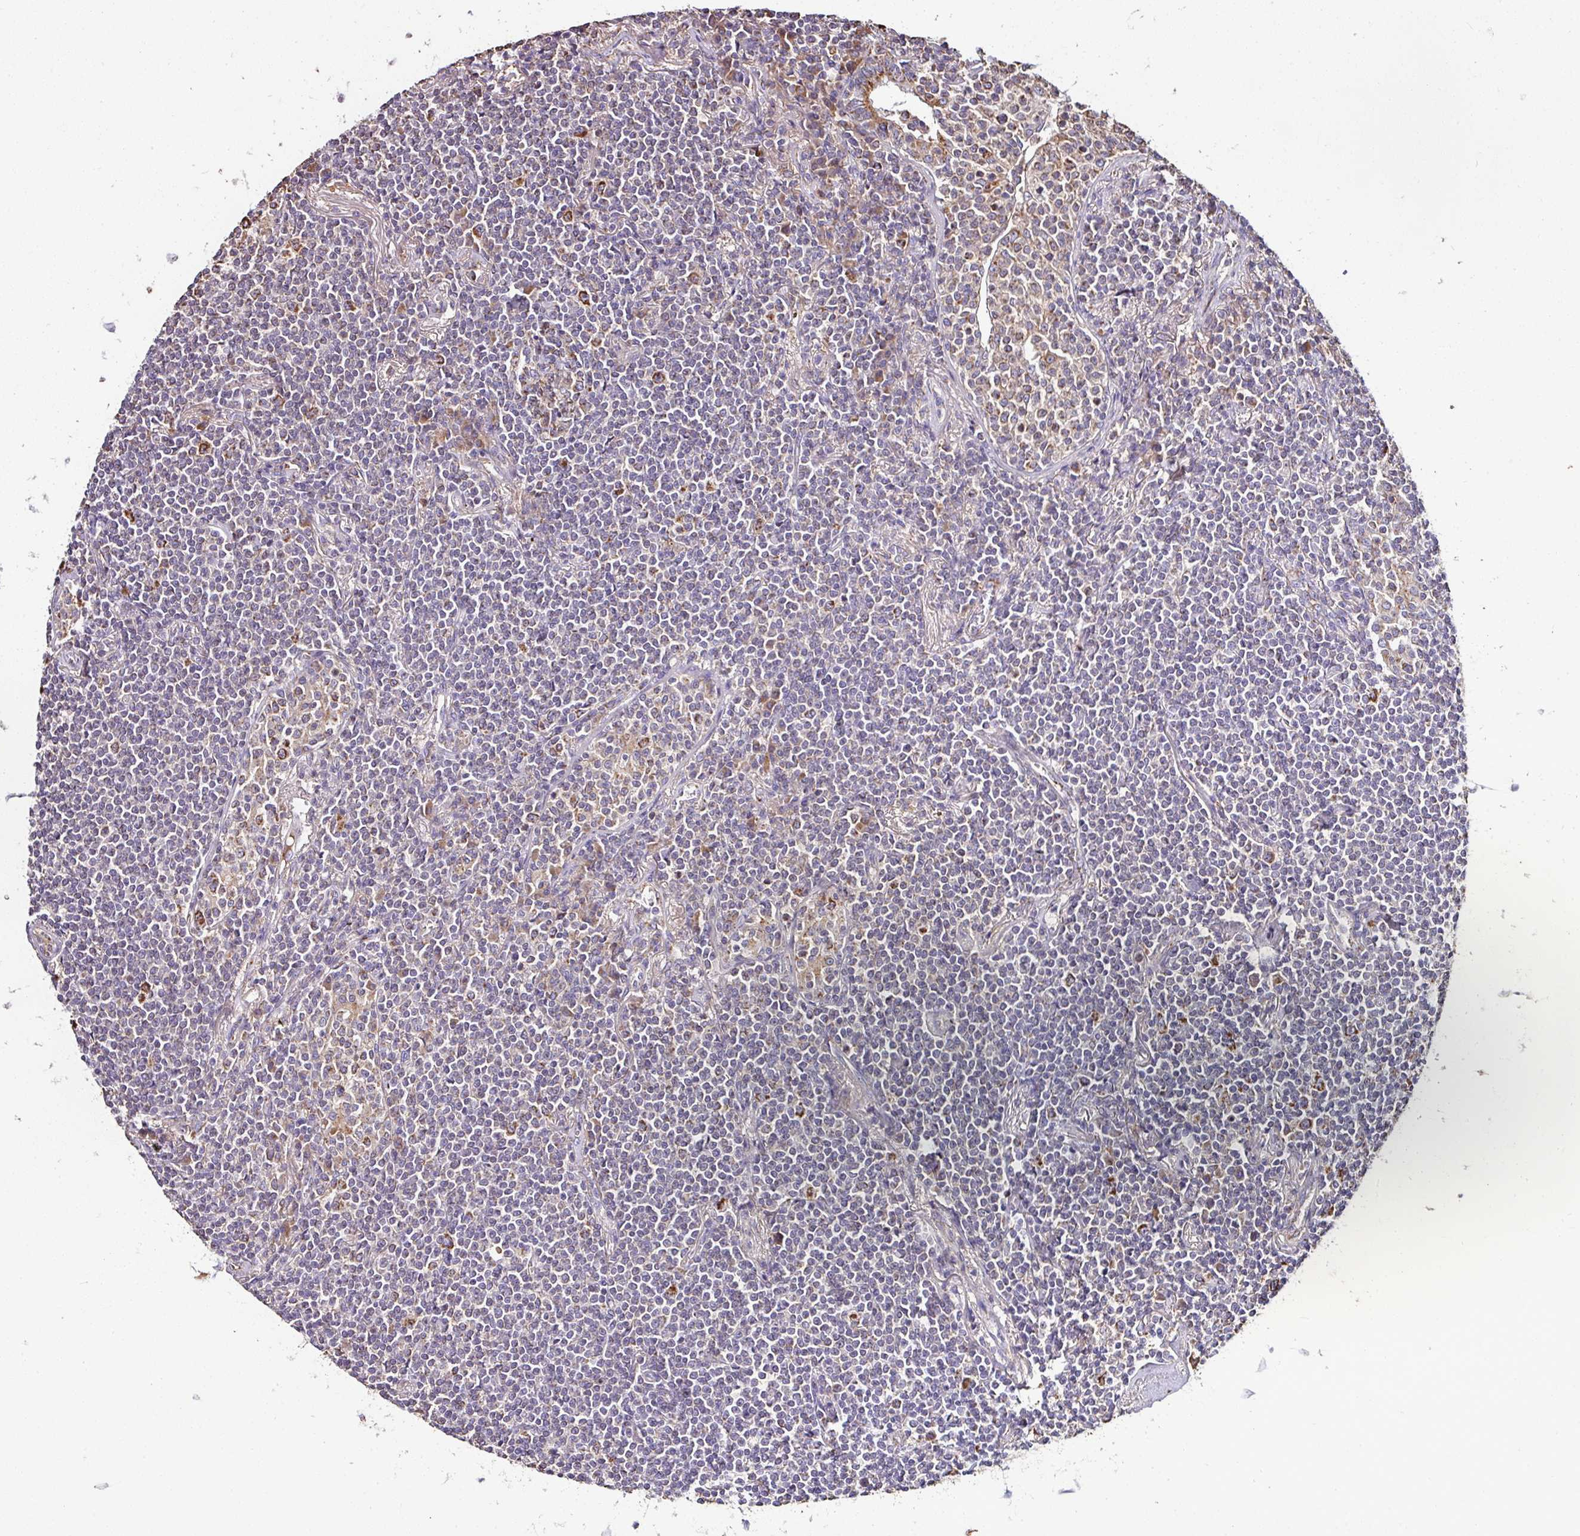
{"staining": {"intensity": "moderate", "quantity": "<25%", "location": "cytoplasmic/membranous"}, "tissue": "lymphoma", "cell_type": "Tumor cells", "image_type": "cancer", "snomed": [{"axis": "morphology", "description": "Malignant lymphoma, non-Hodgkin's type, Low grade"}, {"axis": "topography", "description": "Lung"}], "caption": "Protein analysis of malignant lymphoma, non-Hodgkin's type (low-grade) tissue shows moderate cytoplasmic/membranous expression in approximately <25% of tumor cells.", "gene": "CPD", "patient": {"sex": "female", "age": 71}}